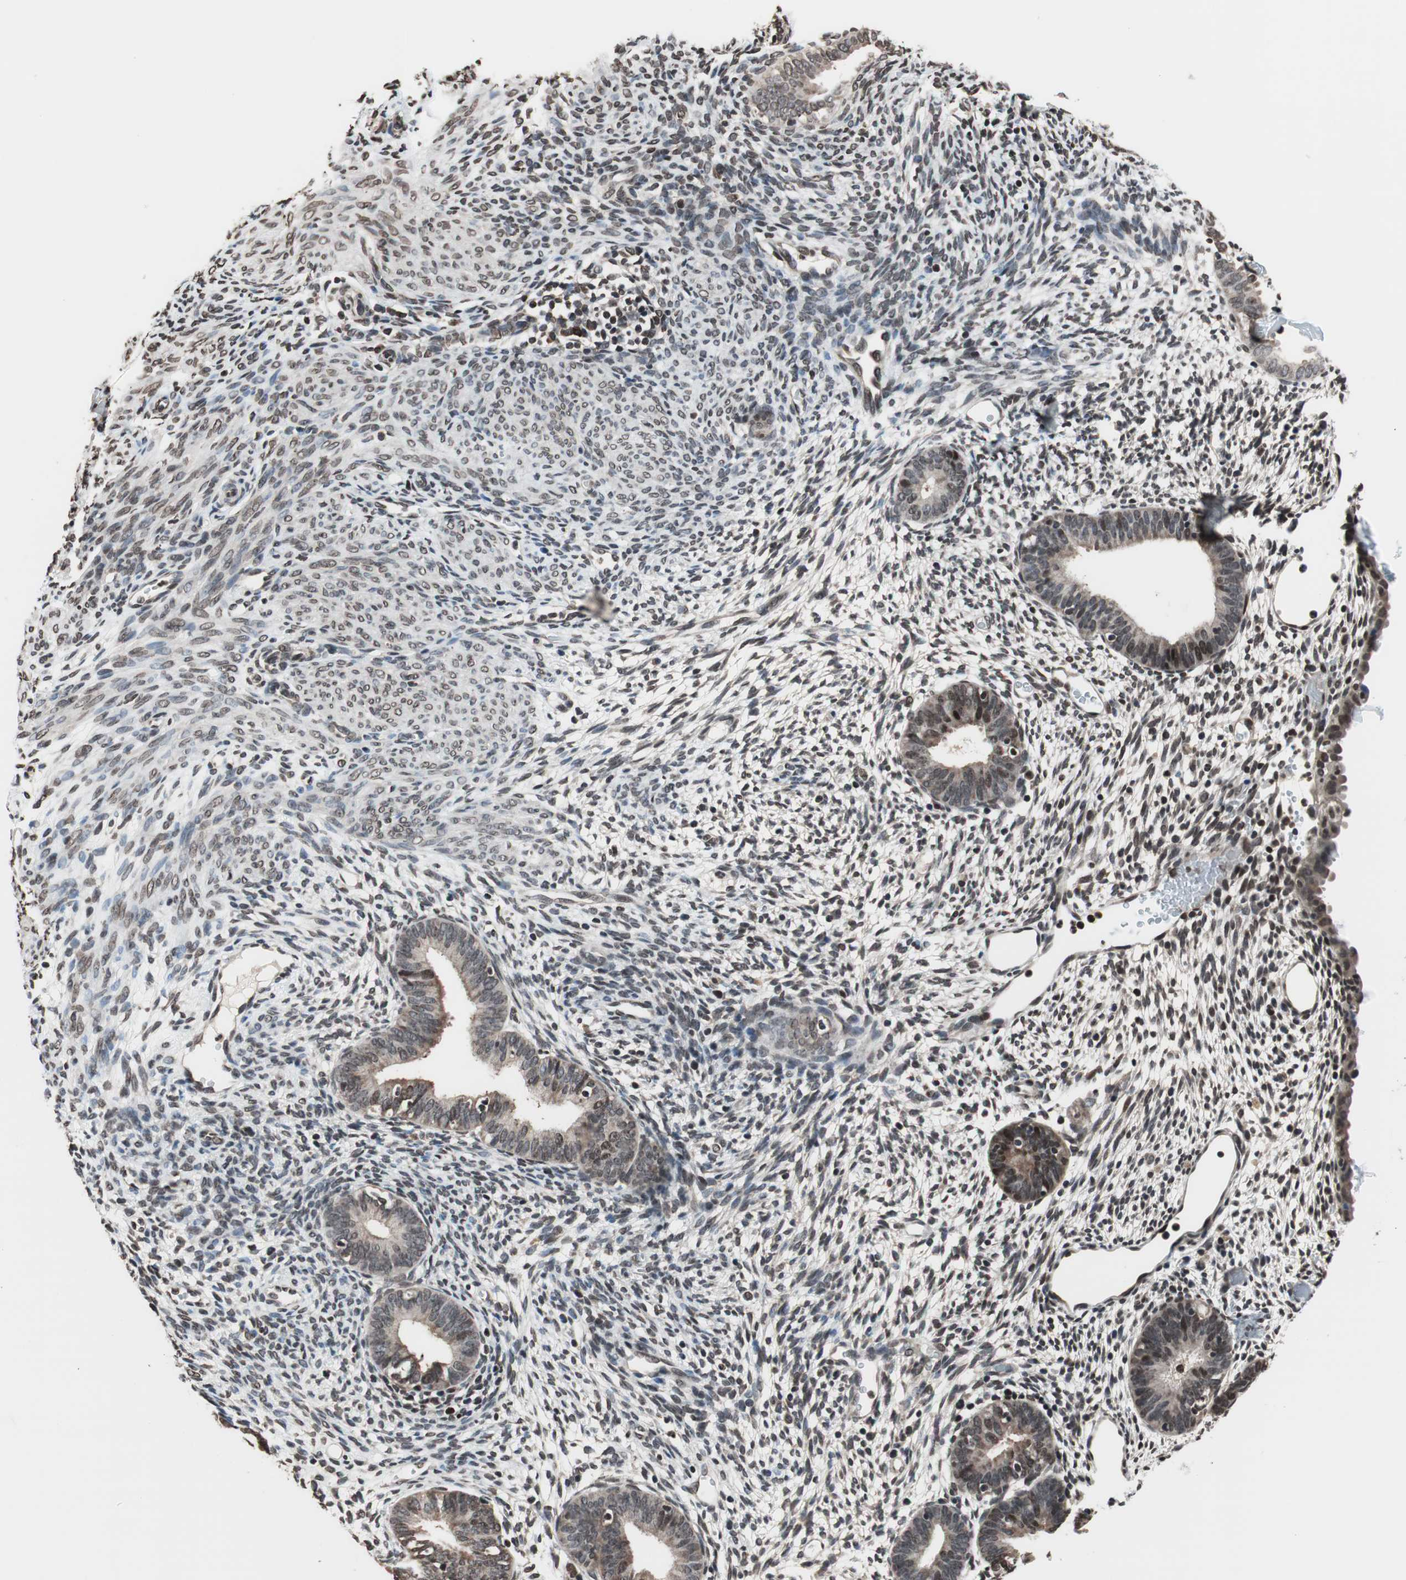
{"staining": {"intensity": "weak", "quantity": "25%-75%", "location": "nuclear"}, "tissue": "endometrium", "cell_type": "Cells in endometrial stroma", "image_type": "normal", "snomed": [{"axis": "morphology", "description": "Normal tissue, NOS"}, {"axis": "morphology", "description": "Atrophy, NOS"}, {"axis": "topography", "description": "Uterus"}, {"axis": "topography", "description": "Endometrium"}], "caption": "A high-resolution histopathology image shows immunohistochemistry (IHC) staining of unremarkable endometrium, which exhibits weak nuclear staining in about 25%-75% of cells in endometrial stroma.", "gene": "RFC1", "patient": {"sex": "female", "age": 68}}